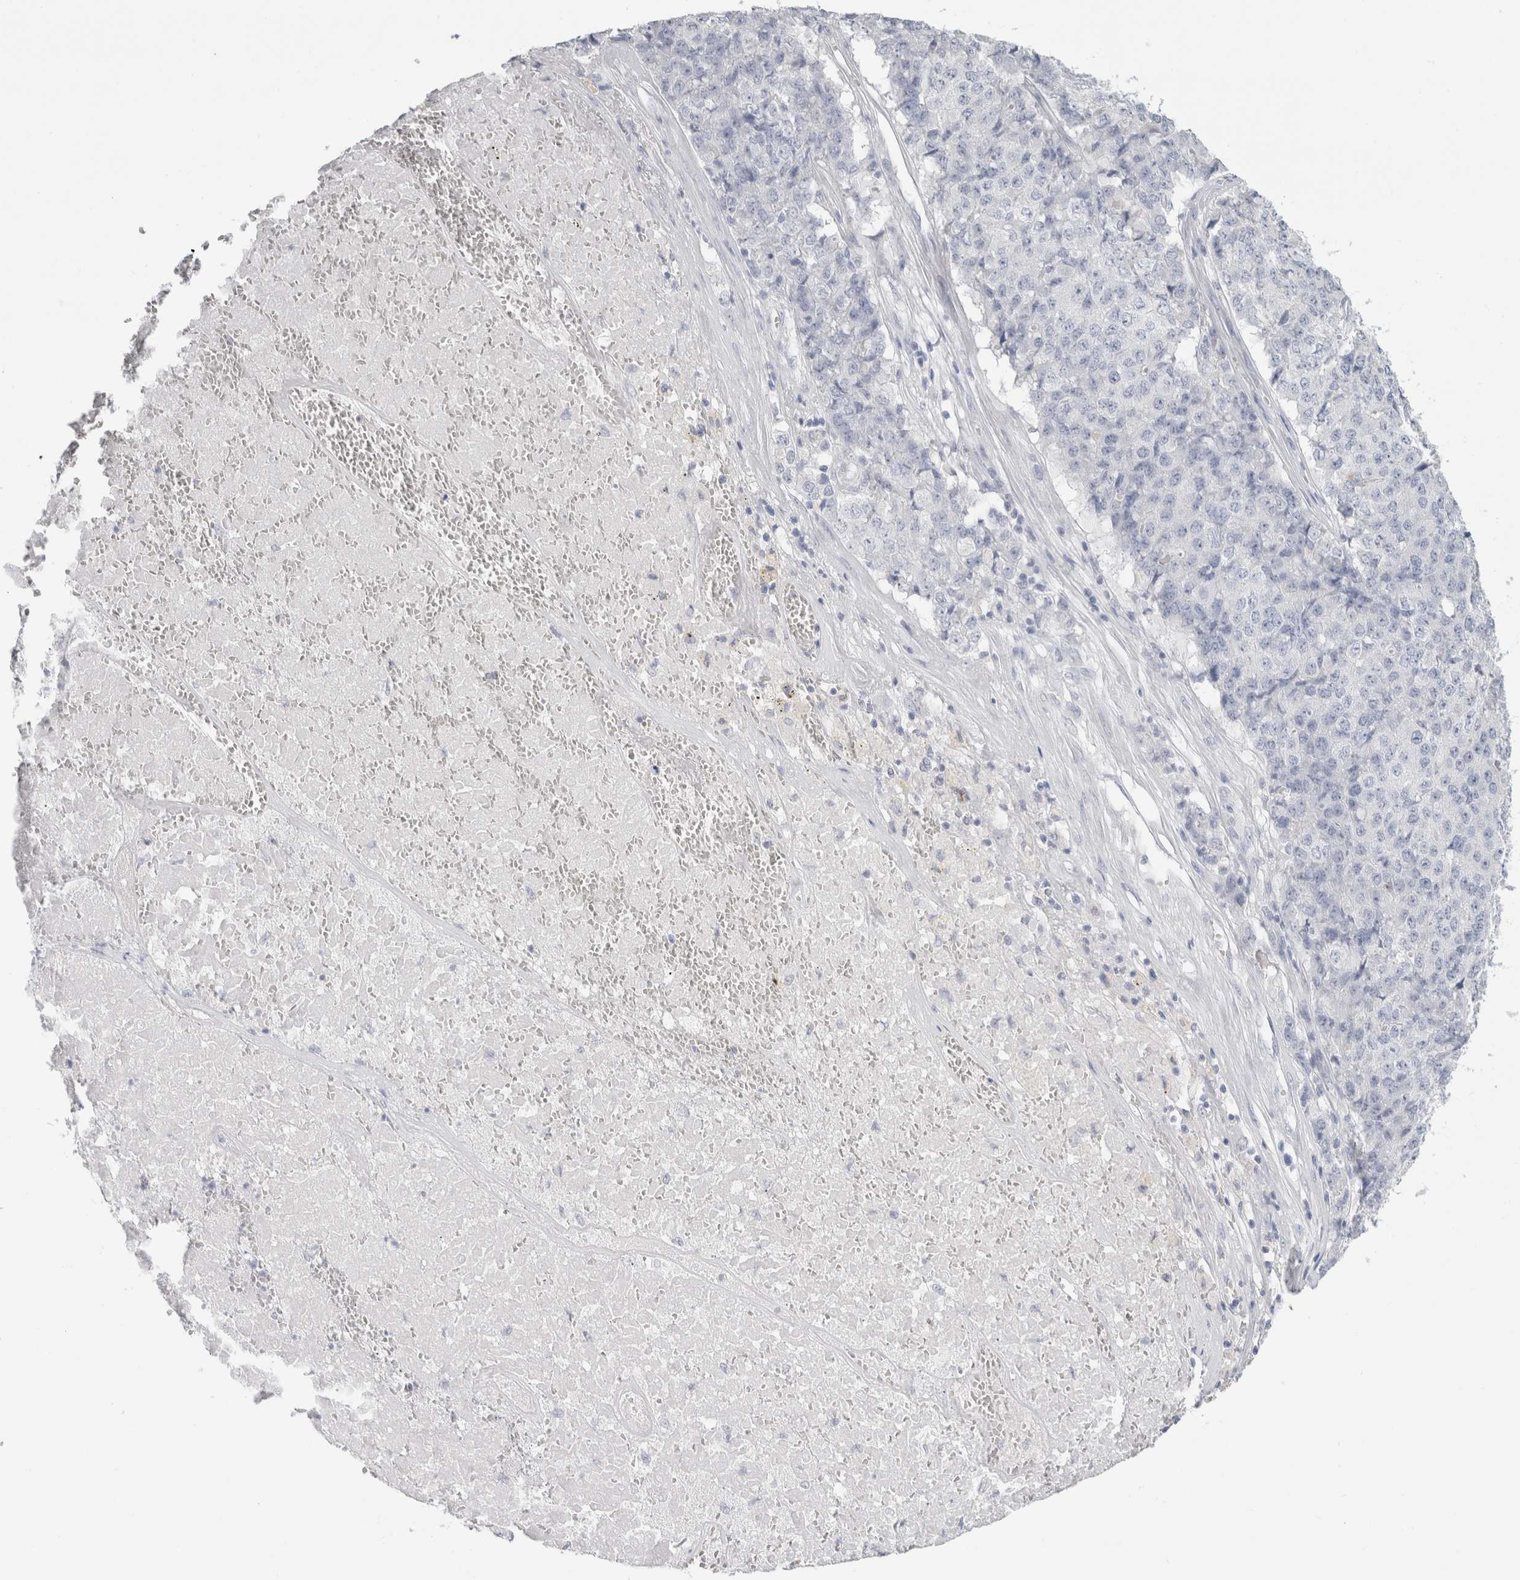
{"staining": {"intensity": "negative", "quantity": "none", "location": "none"}, "tissue": "pancreatic cancer", "cell_type": "Tumor cells", "image_type": "cancer", "snomed": [{"axis": "morphology", "description": "Adenocarcinoma, NOS"}, {"axis": "topography", "description": "Pancreas"}], "caption": "Human pancreatic adenocarcinoma stained for a protein using IHC demonstrates no positivity in tumor cells.", "gene": "SLC6A1", "patient": {"sex": "male", "age": 50}}